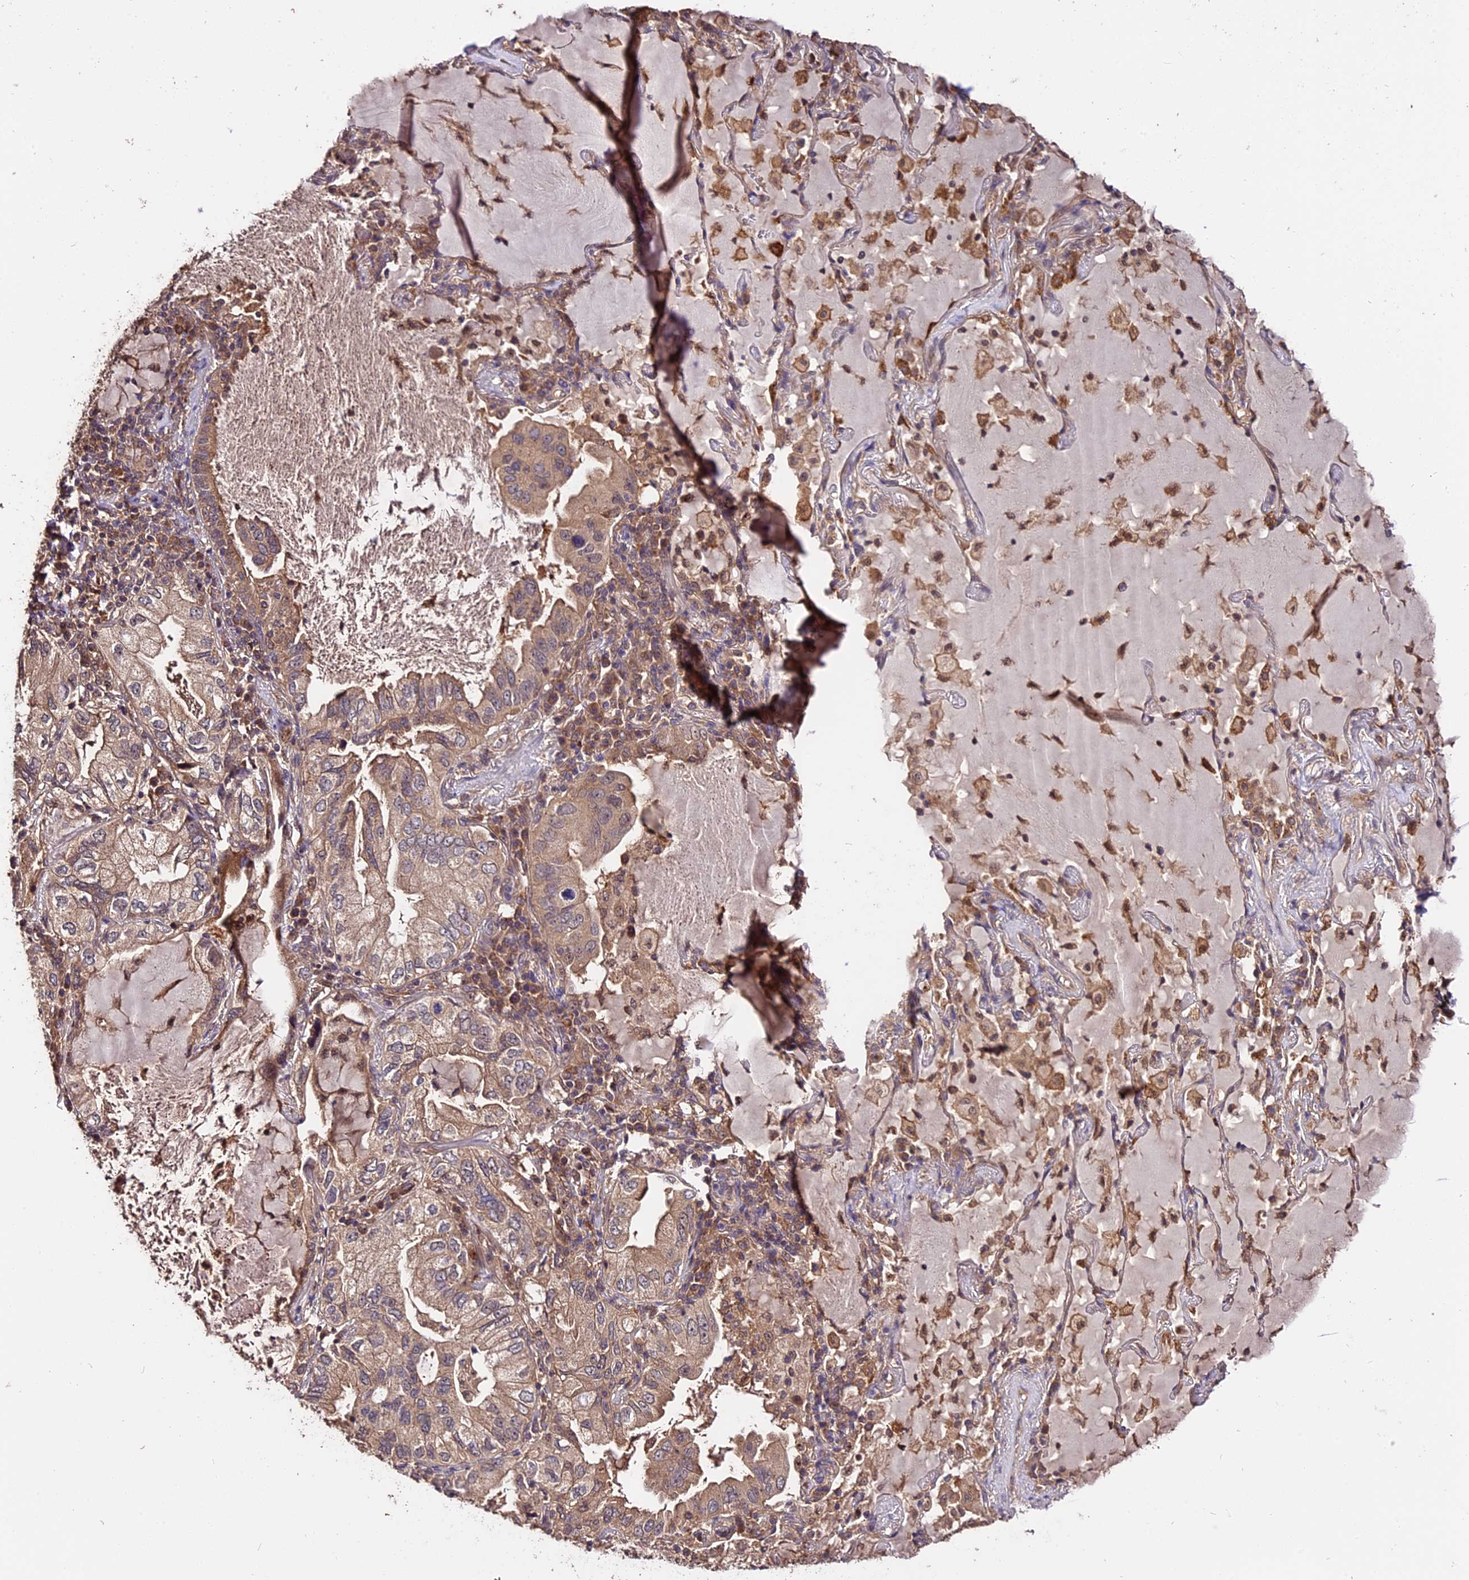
{"staining": {"intensity": "weak", "quantity": "25%-75%", "location": "cytoplasmic/membranous"}, "tissue": "lung cancer", "cell_type": "Tumor cells", "image_type": "cancer", "snomed": [{"axis": "morphology", "description": "Adenocarcinoma, NOS"}, {"axis": "topography", "description": "Lung"}], "caption": "Tumor cells demonstrate low levels of weak cytoplasmic/membranous staining in approximately 25%-75% of cells in adenocarcinoma (lung). The staining is performed using DAB (3,3'-diaminobenzidine) brown chromogen to label protein expression. The nuclei are counter-stained blue using hematoxylin.", "gene": "TRMT1", "patient": {"sex": "female", "age": 69}}